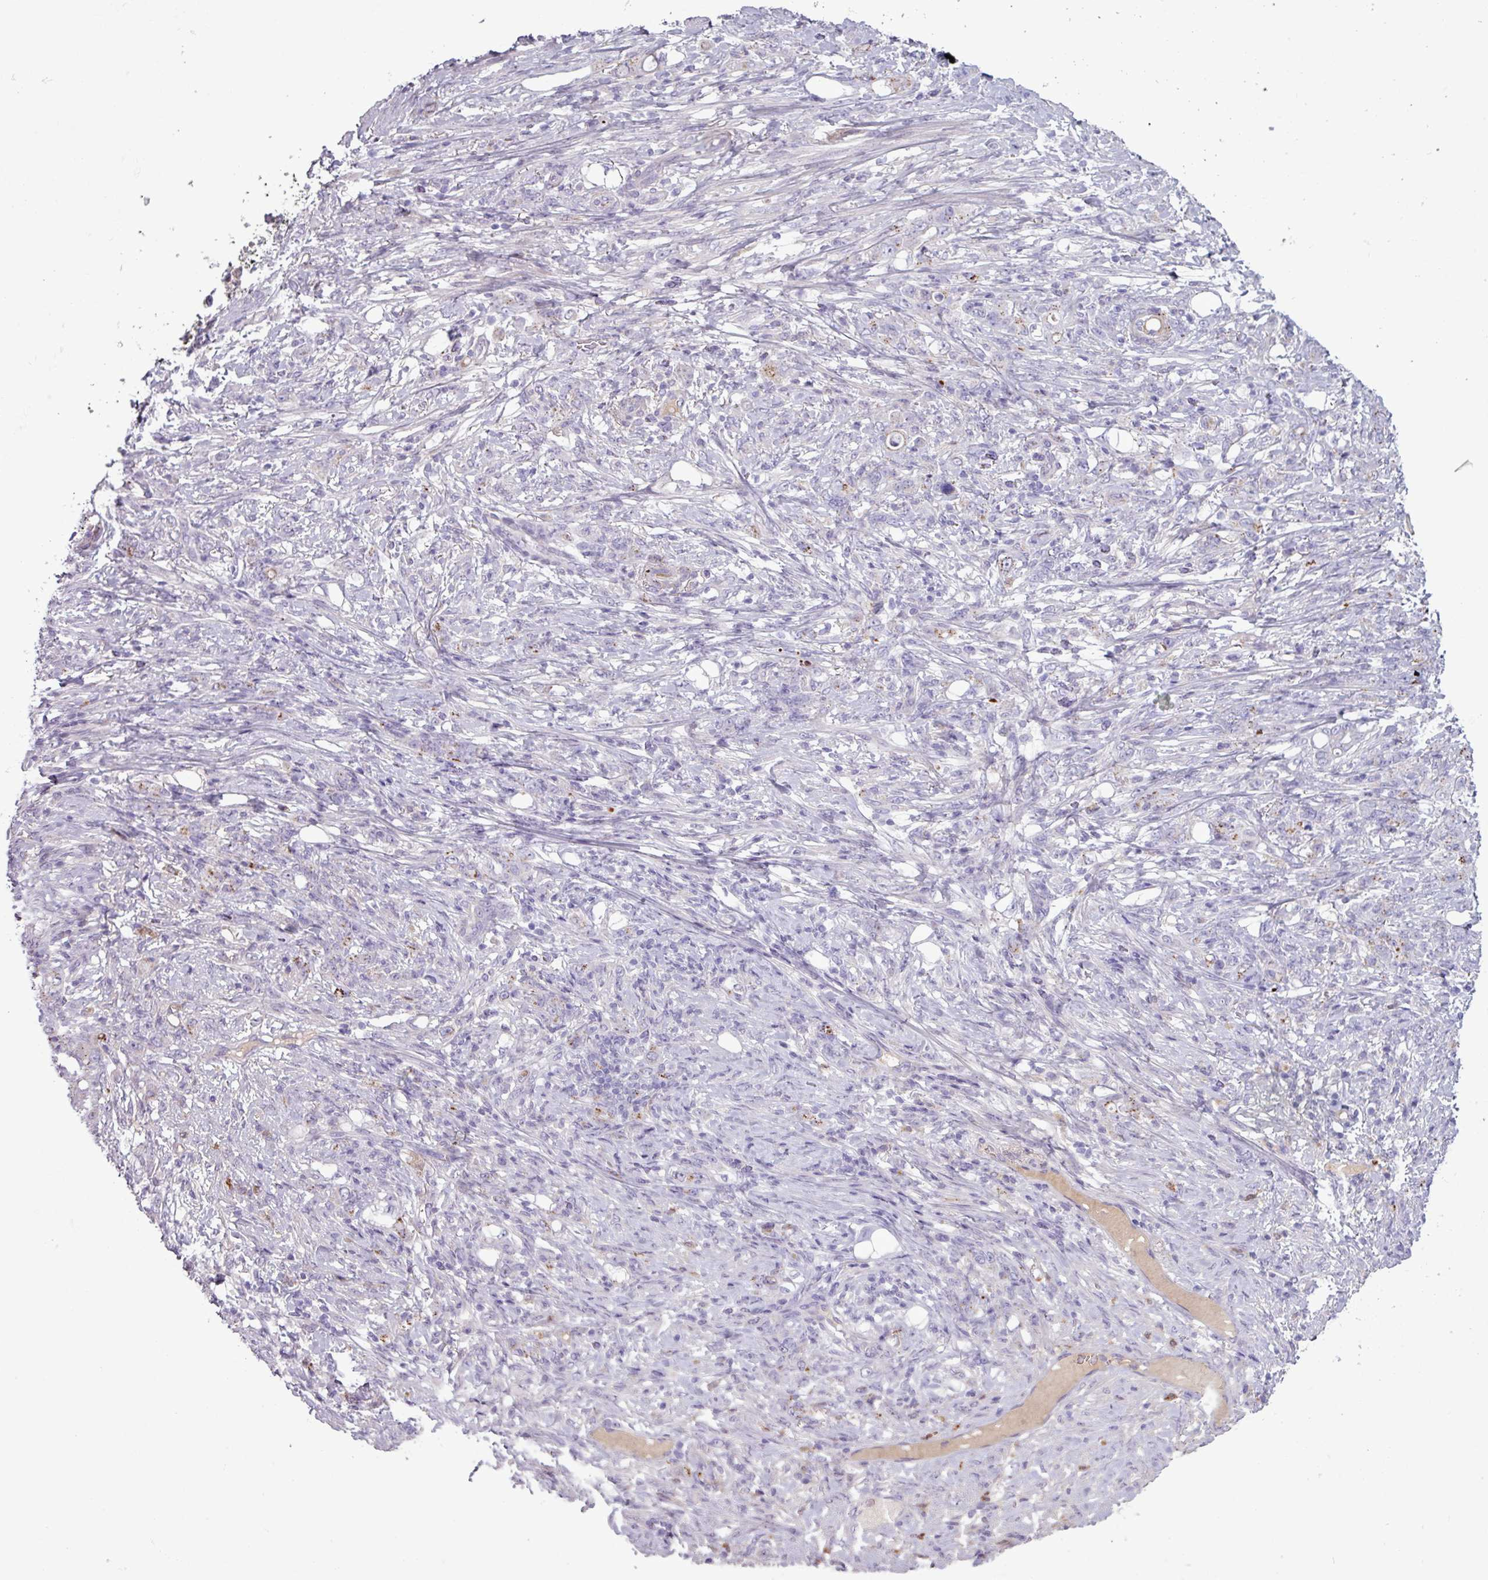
{"staining": {"intensity": "negative", "quantity": "none", "location": "none"}, "tissue": "stomach cancer", "cell_type": "Tumor cells", "image_type": "cancer", "snomed": [{"axis": "morphology", "description": "Adenocarcinoma, NOS"}, {"axis": "topography", "description": "Stomach"}], "caption": "The histopathology image demonstrates no significant expression in tumor cells of adenocarcinoma (stomach).", "gene": "C4B", "patient": {"sex": "female", "age": 79}}